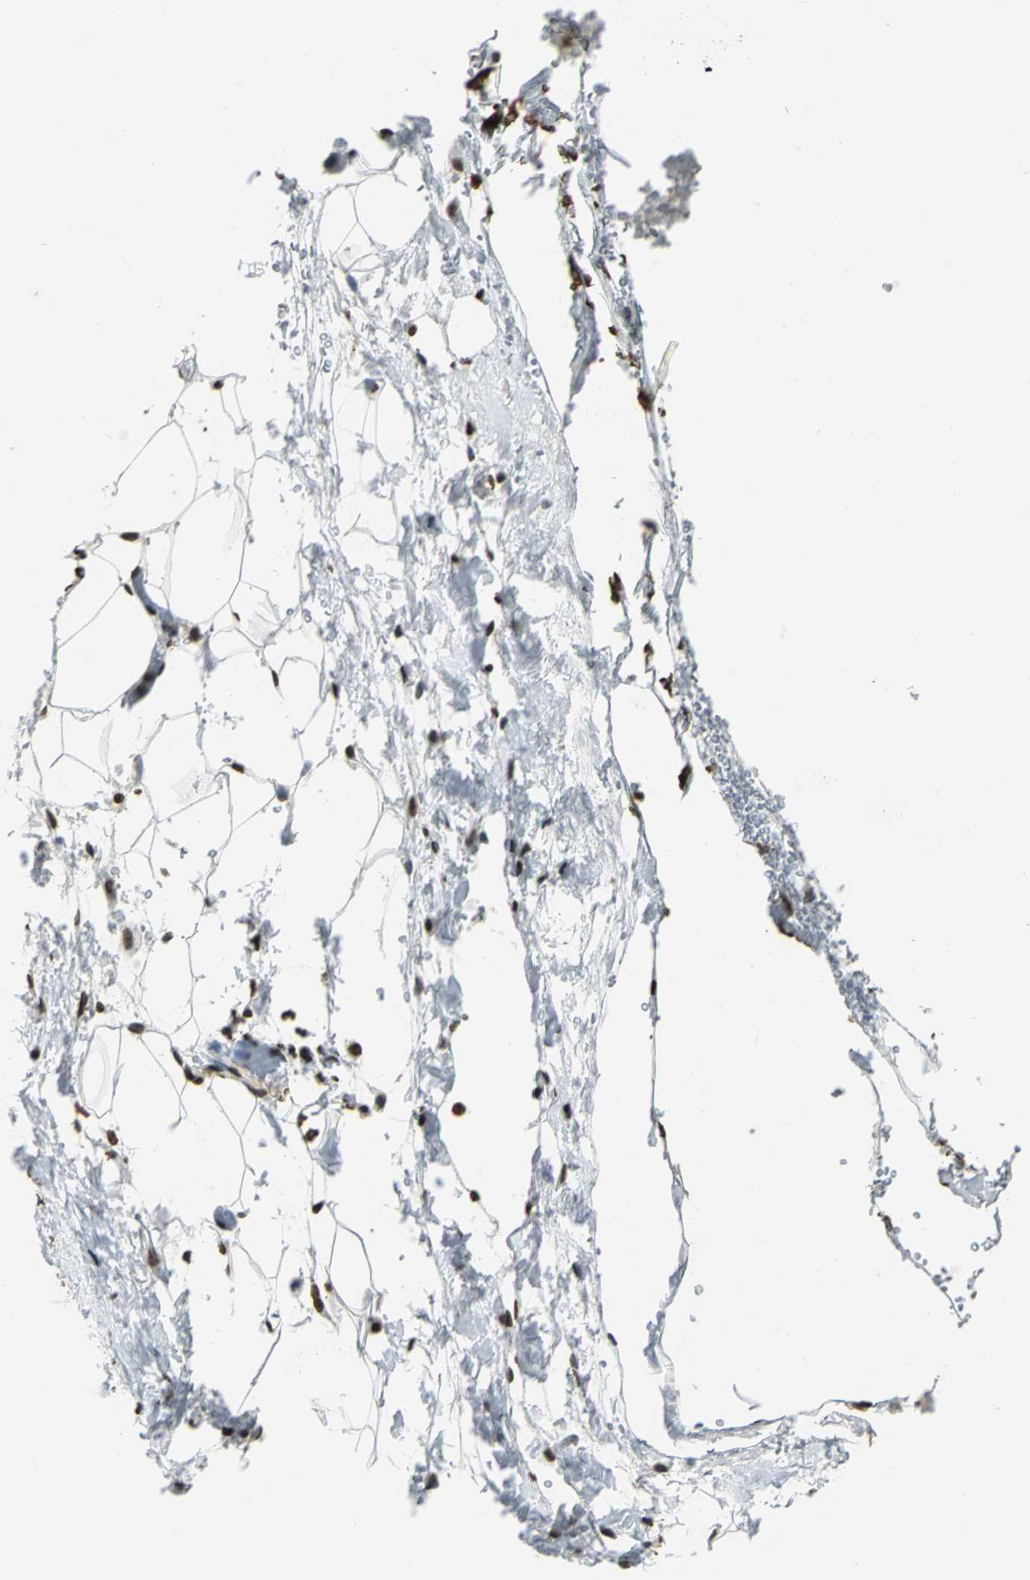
{"staining": {"intensity": "moderate", "quantity": ">75%", "location": "nuclear"}, "tissue": "adipose tissue", "cell_type": "Adipocytes", "image_type": "normal", "snomed": [{"axis": "morphology", "description": "Normal tissue, NOS"}, {"axis": "topography", "description": "Breast"}, {"axis": "topography", "description": "Soft tissue"}], "caption": "A photomicrograph showing moderate nuclear positivity in approximately >75% of adipocytes in benign adipose tissue, as visualized by brown immunohistochemical staining.", "gene": "MCM4", "patient": {"sex": "female", "age": 25}}